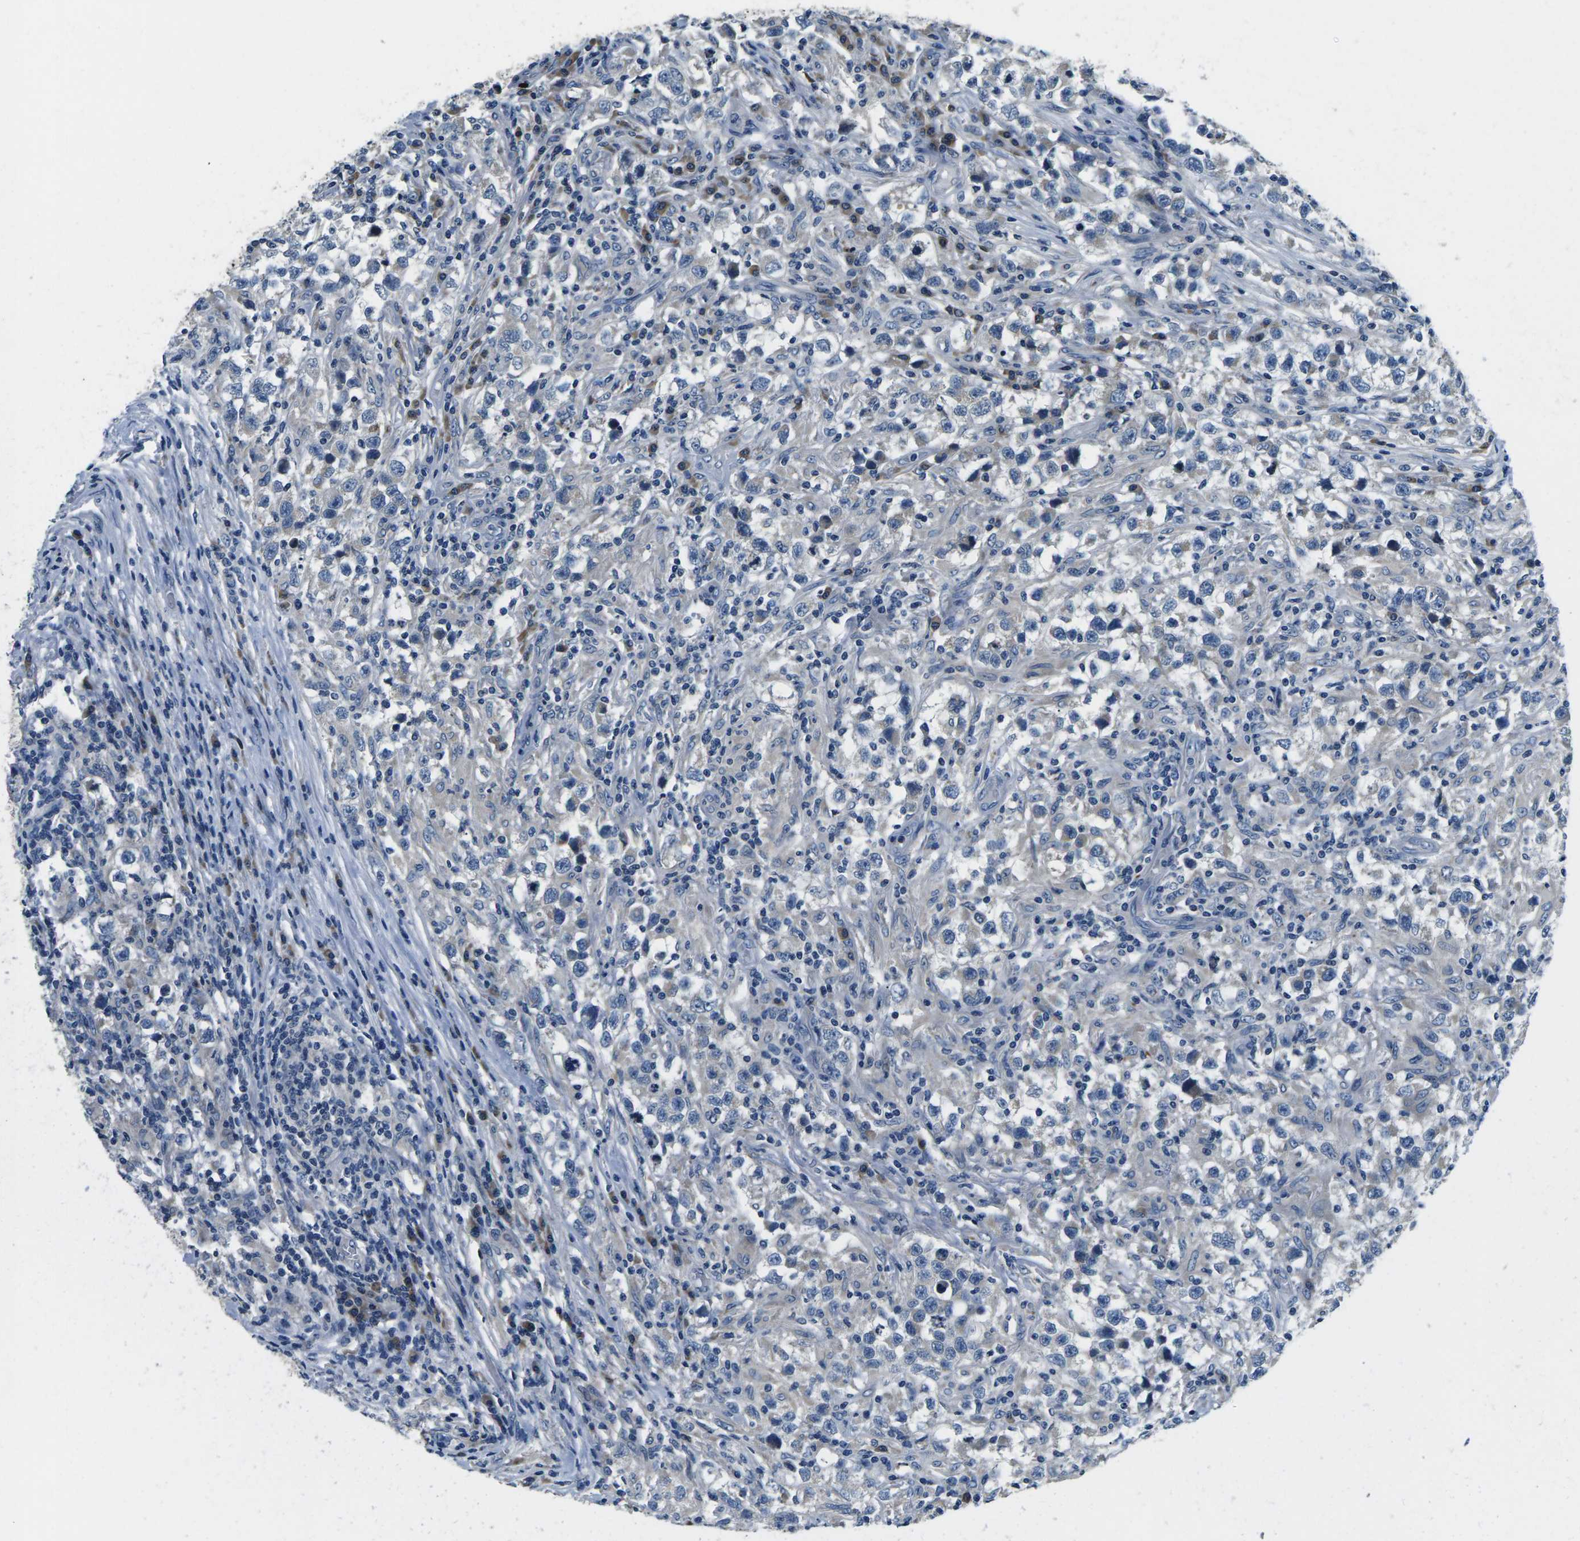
{"staining": {"intensity": "negative", "quantity": "none", "location": "none"}, "tissue": "testis cancer", "cell_type": "Tumor cells", "image_type": "cancer", "snomed": [{"axis": "morphology", "description": "Carcinoma, Embryonal, NOS"}, {"axis": "topography", "description": "Testis"}], "caption": "Immunohistochemistry (IHC) of testis cancer (embryonal carcinoma) exhibits no staining in tumor cells. (DAB immunohistochemistry (IHC) visualized using brightfield microscopy, high magnification).", "gene": "ERGIC3", "patient": {"sex": "male", "age": 21}}